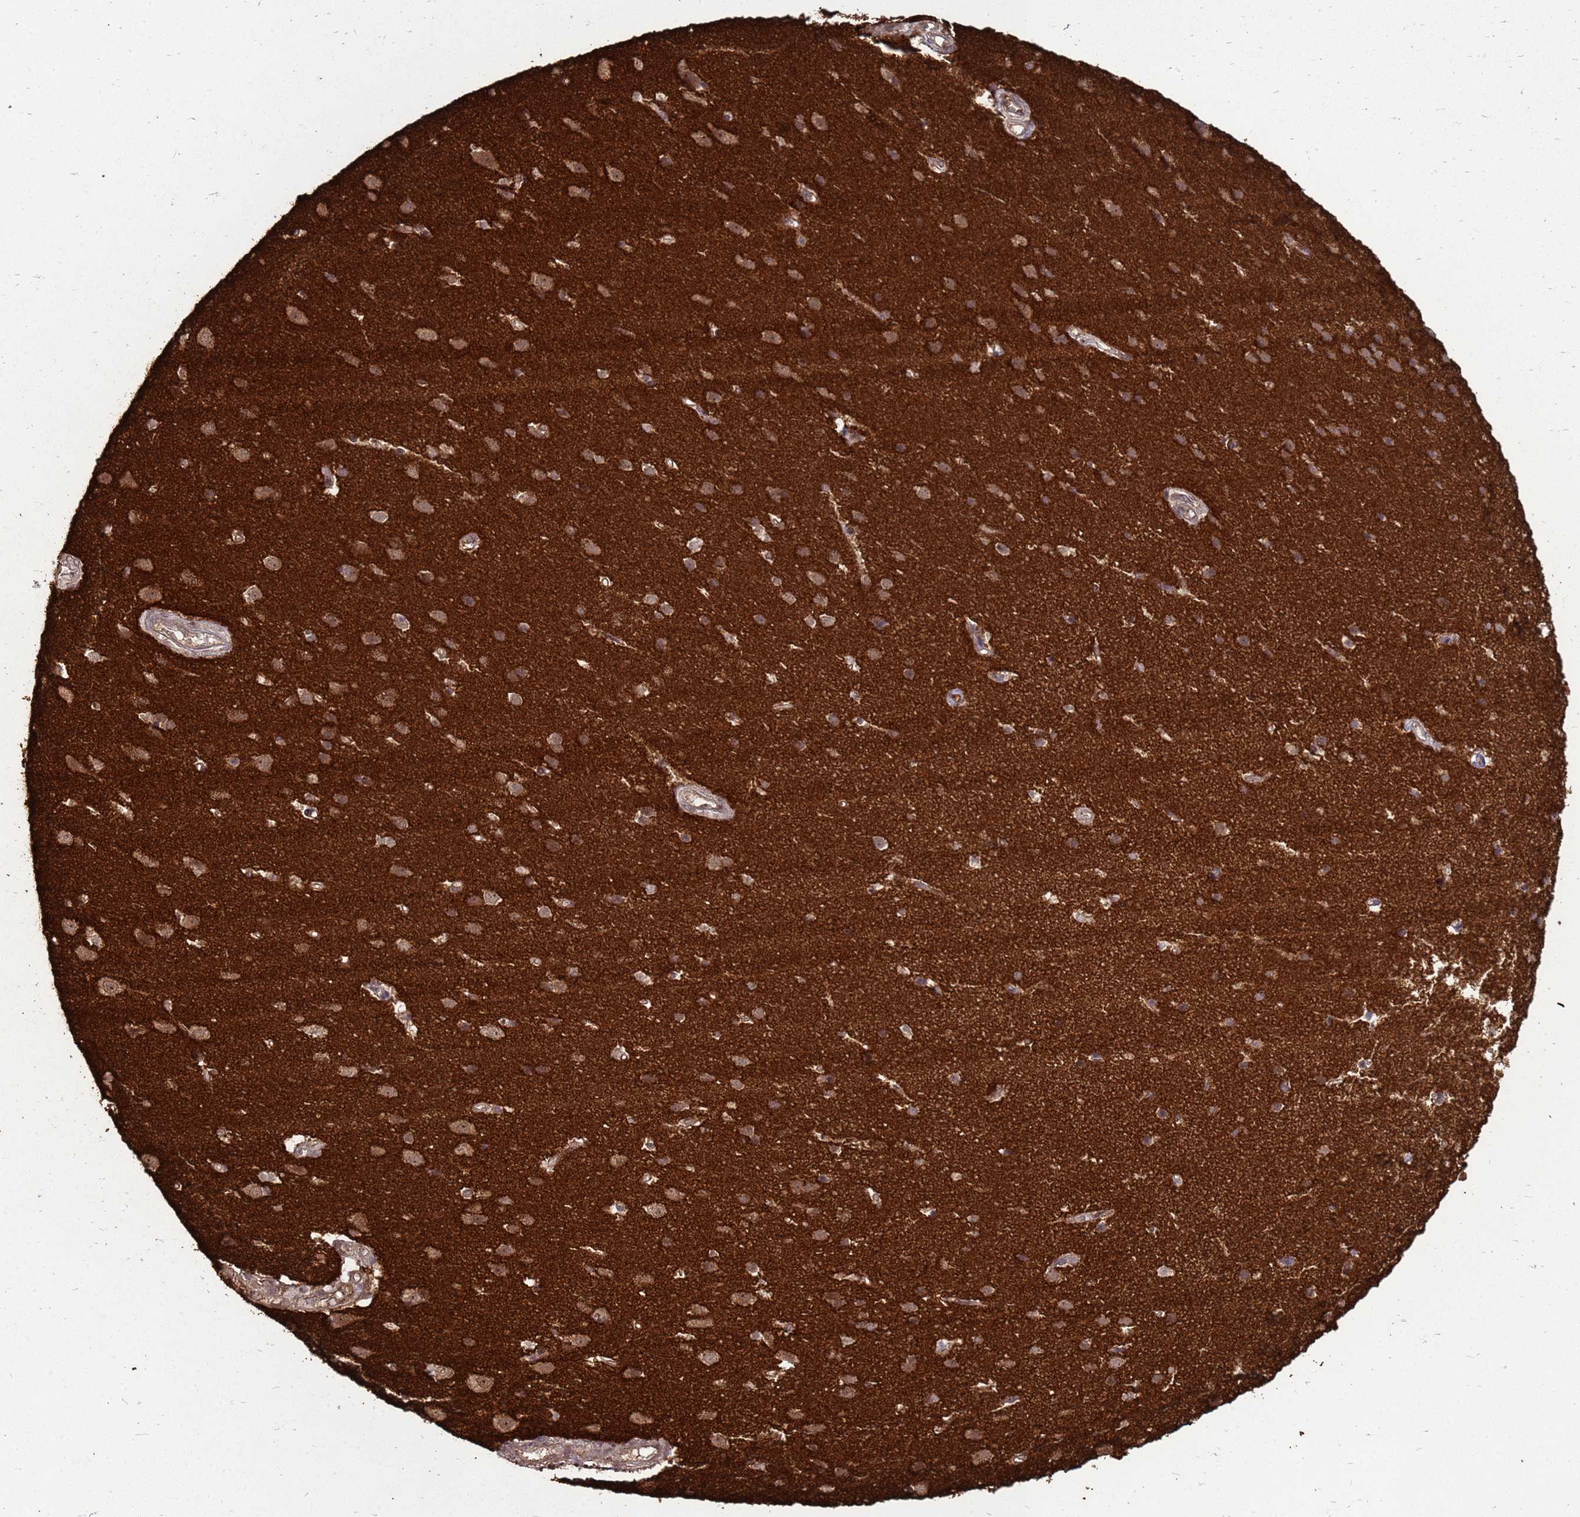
{"staining": {"intensity": "moderate", "quantity": ">75%", "location": "cytoplasmic/membranous"}, "tissue": "cerebral cortex", "cell_type": "Endothelial cells", "image_type": "normal", "snomed": [{"axis": "morphology", "description": "Normal tissue, NOS"}, {"axis": "topography", "description": "Cerebral cortex"}], "caption": "Protein staining shows moderate cytoplasmic/membranous expression in about >75% of endothelial cells in normal cerebral cortex.", "gene": "CRBN", "patient": {"sex": "male", "age": 54}}